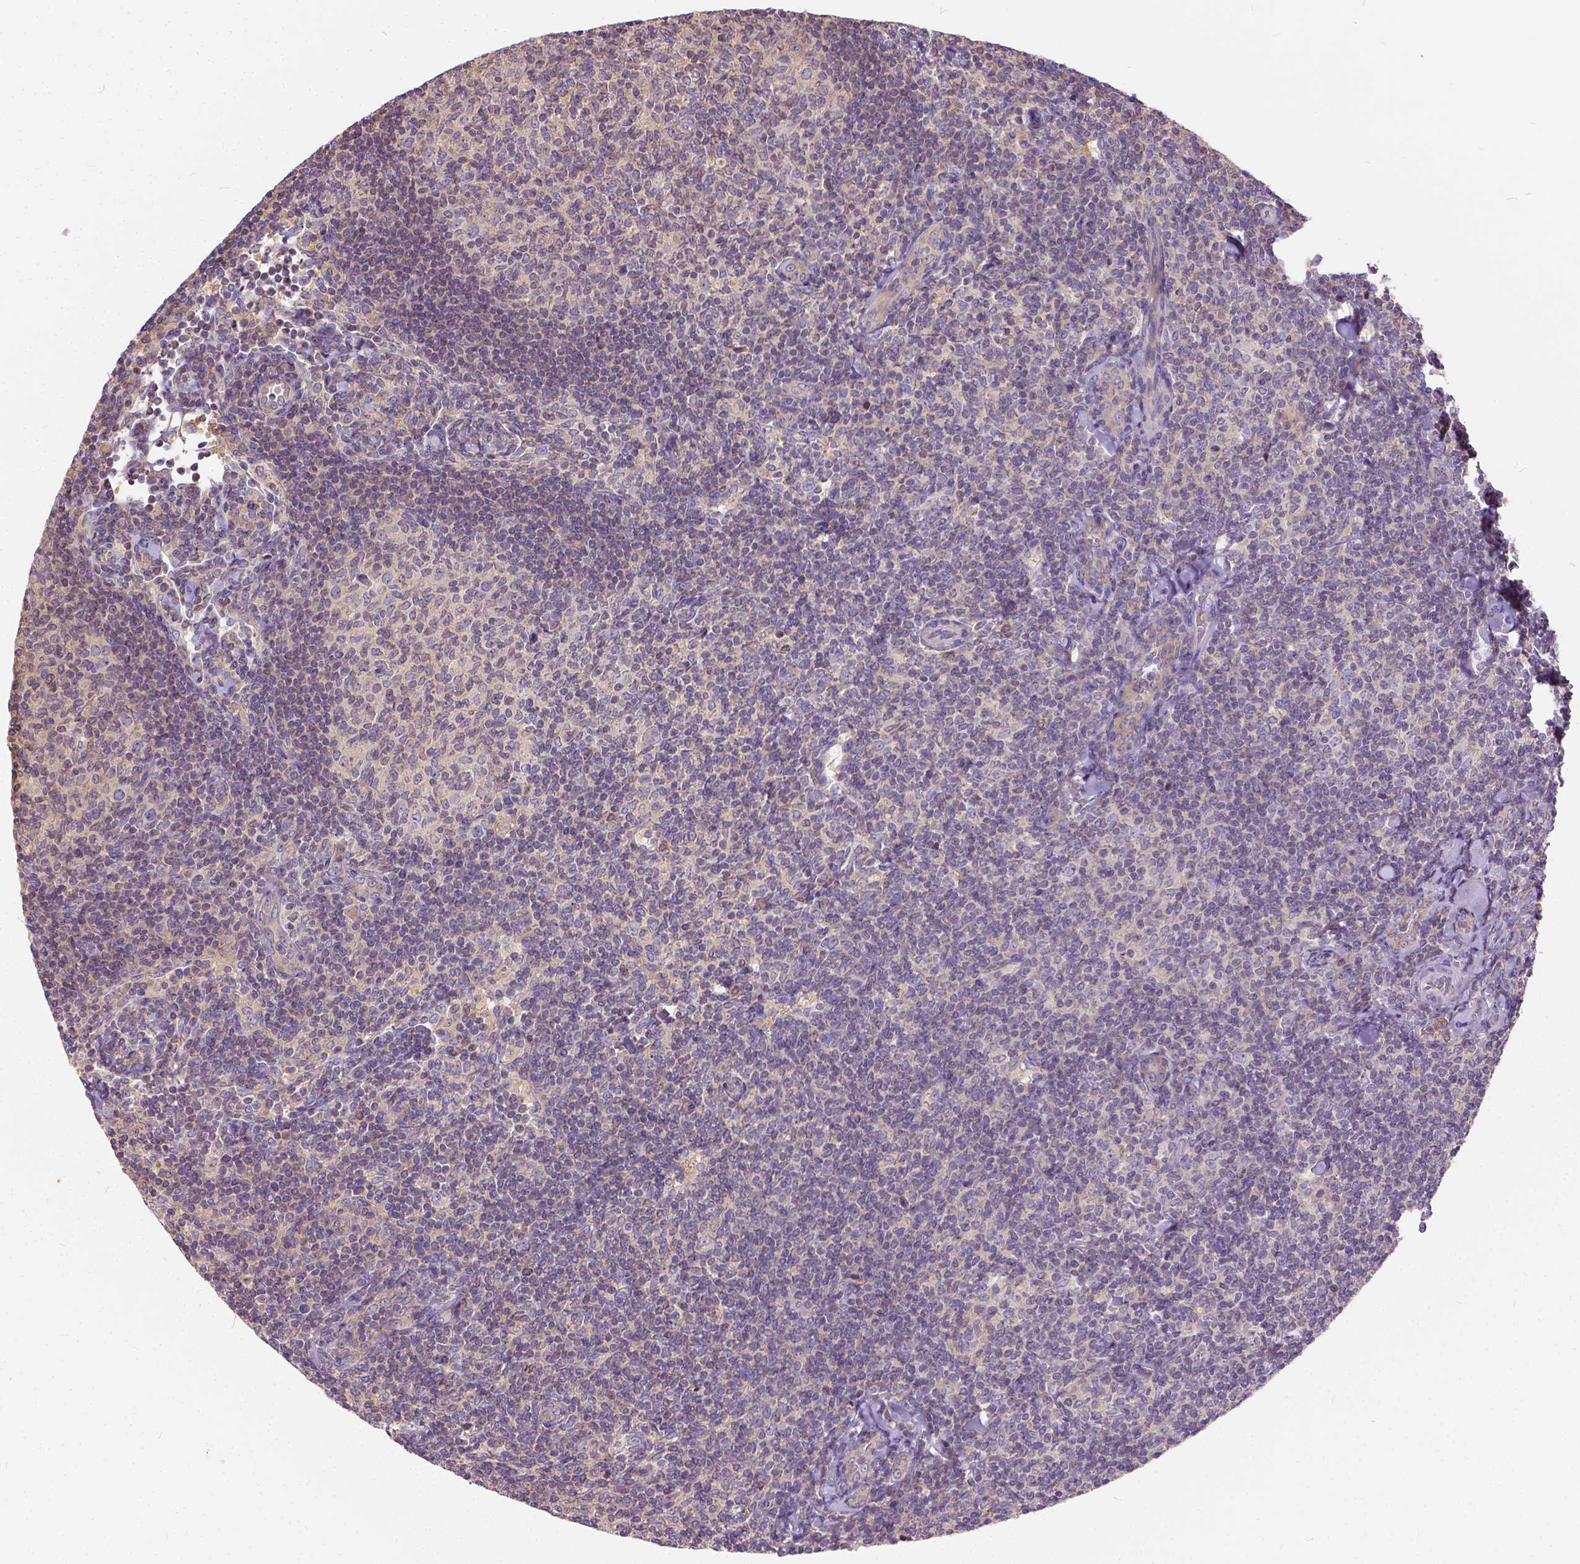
{"staining": {"intensity": "negative", "quantity": "none", "location": "none"}, "tissue": "lymphoma", "cell_type": "Tumor cells", "image_type": "cancer", "snomed": [{"axis": "morphology", "description": "Malignant lymphoma, non-Hodgkin's type, Low grade"}, {"axis": "topography", "description": "Lymph node"}], "caption": "Immunohistochemistry photomicrograph of neoplastic tissue: human low-grade malignant lymphoma, non-Hodgkin's type stained with DAB shows no significant protein staining in tumor cells. (DAB (3,3'-diaminobenzidine) immunohistochemistry (IHC) visualized using brightfield microscopy, high magnification).", "gene": "CADM4", "patient": {"sex": "female", "age": 56}}